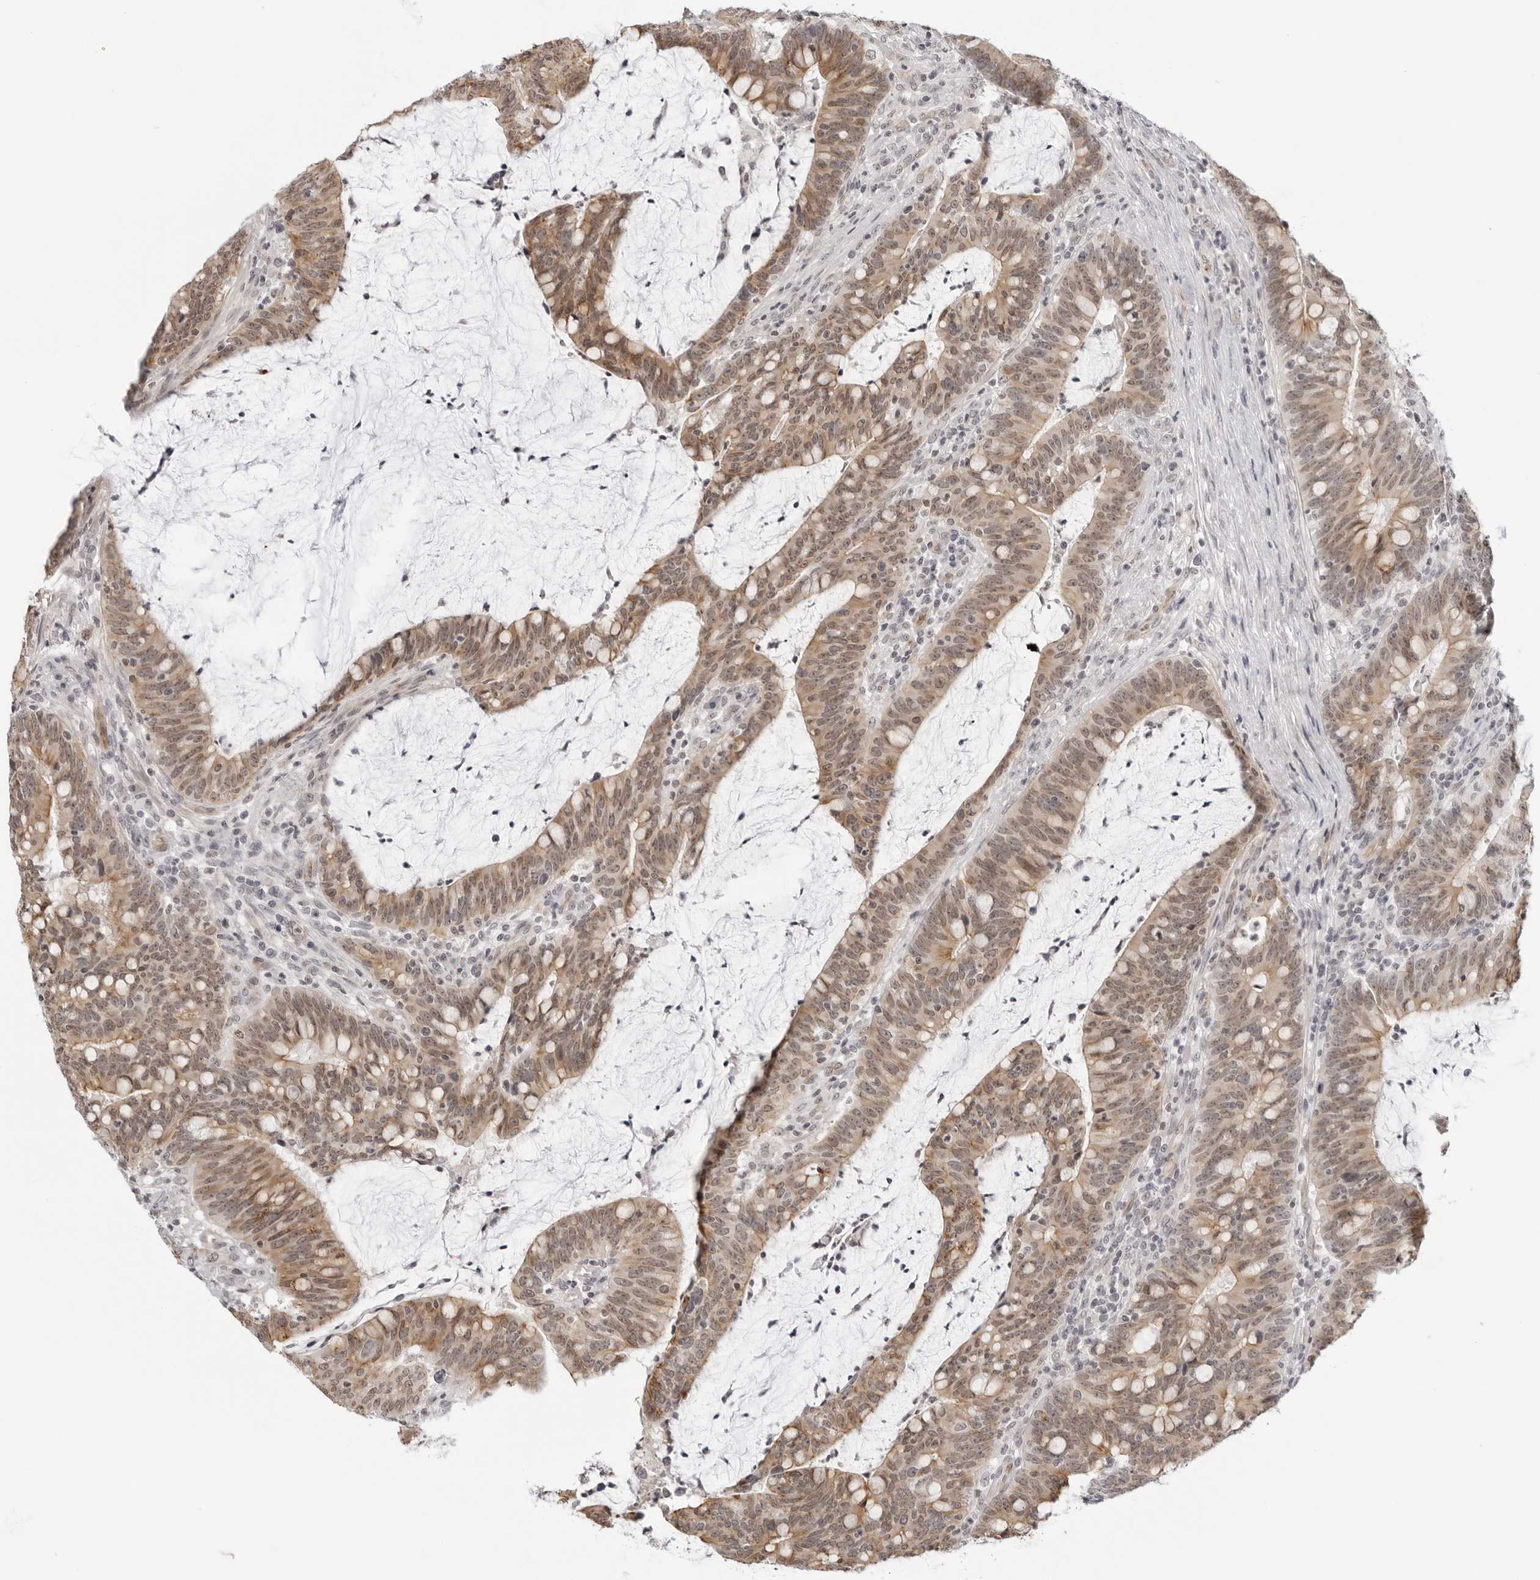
{"staining": {"intensity": "moderate", "quantity": ">75%", "location": "cytoplasmic/membranous,nuclear"}, "tissue": "colorectal cancer", "cell_type": "Tumor cells", "image_type": "cancer", "snomed": [{"axis": "morphology", "description": "Adenocarcinoma, NOS"}, {"axis": "topography", "description": "Colon"}], "caption": "This is a micrograph of IHC staining of adenocarcinoma (colorectal), which shows moderate staining in the cytoplasmic/membranous and nuclear of tumor cells.", "gene": "TRAPPC3", "patient": {"sex": "female", "age": 66}}